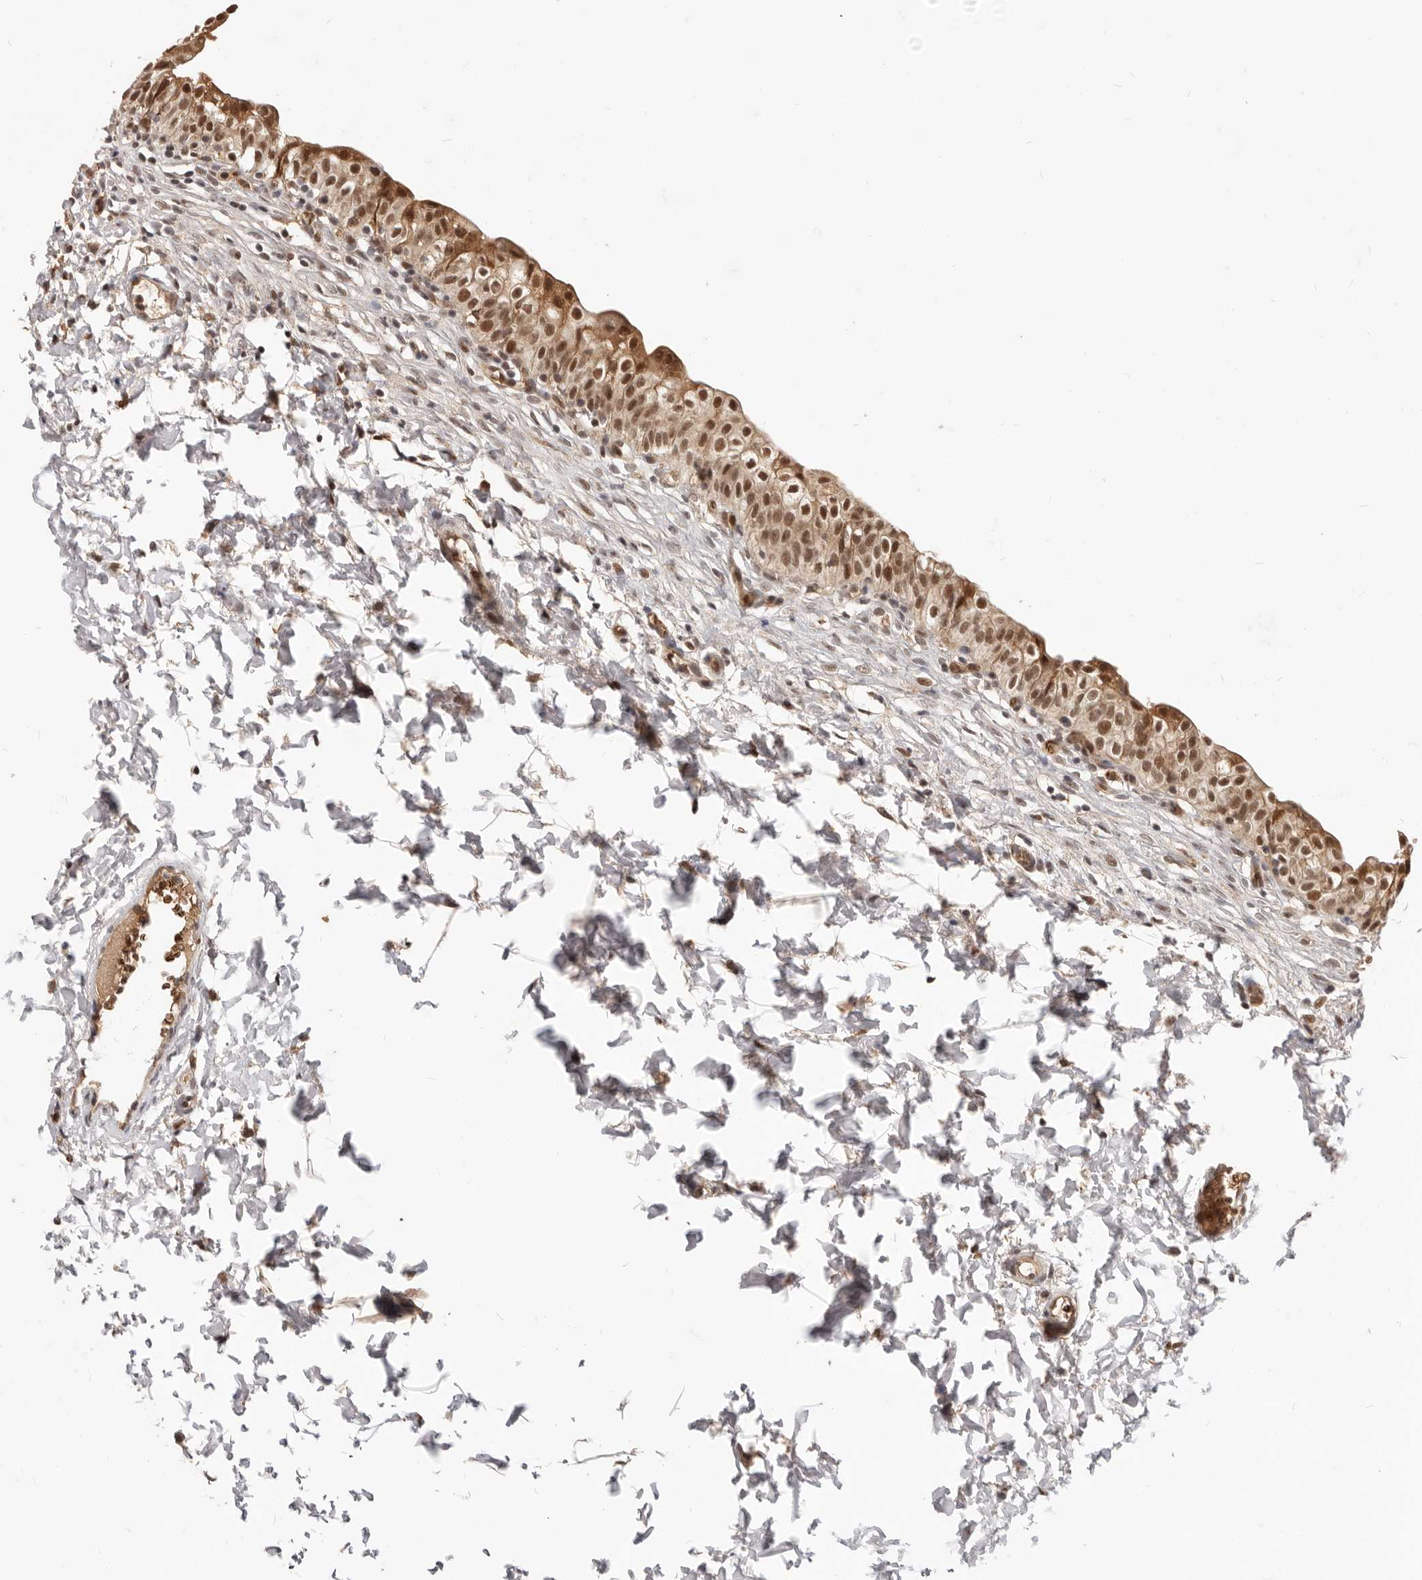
{"staining": {"intensity": "strong", "quantity": ">75%", "location": "cytoplasmic/membranous,nuclear"}, "tissue": "urinary bladder", "cell_type": "Urothelial cells", "image_type": "normal", "snomed": [{"axis": "morphology", "description": "Normal tissue, NOS"}, {"axis": "topography", "description": "Urinary bladder"}], "caption": "Approximately >75% of urothelial cells in benign urinary bladder exhibit strong cytoplasmic/membranous,nuclear protein staining as visualized by brown immunohistochemical staining.", "gene": "NCOA3", "patient": {"sex": "male", "age": 55}}